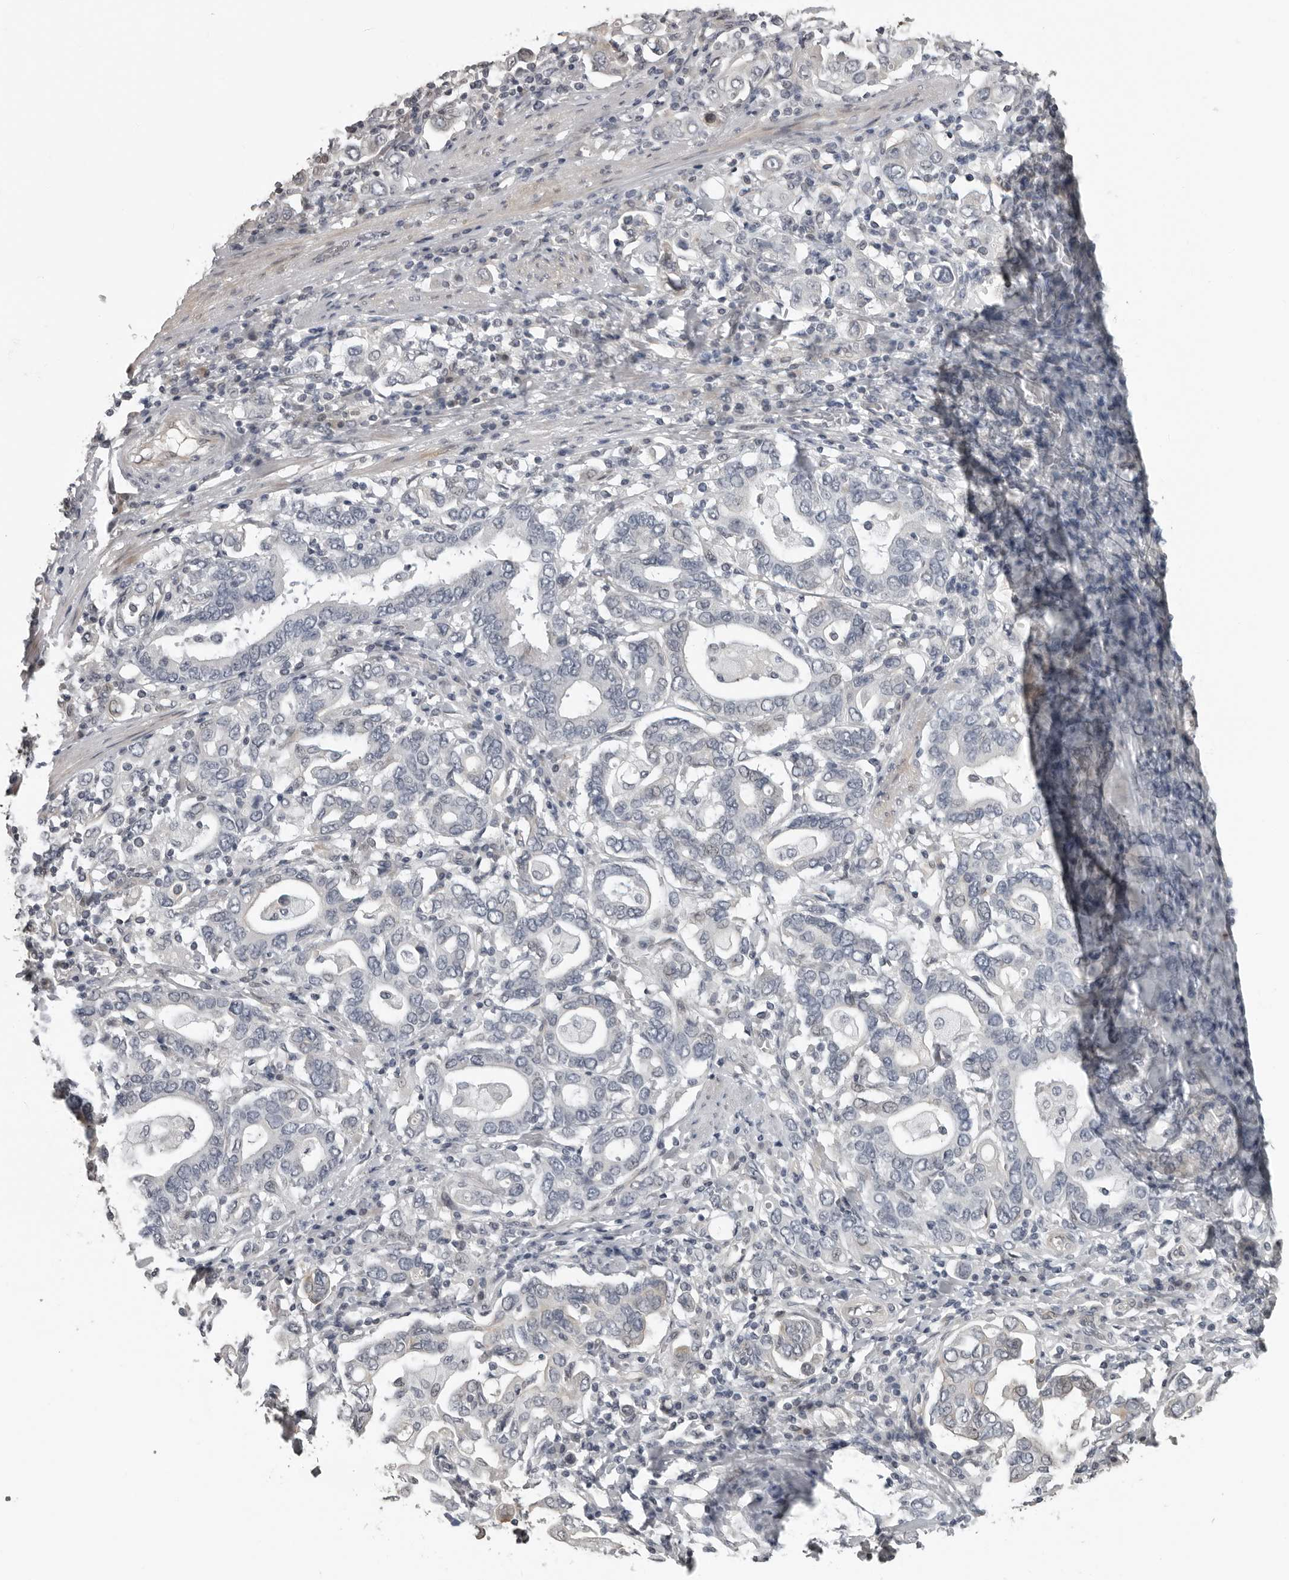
{"staining": {"intensity": "negative", "quantity": "none", "location": "none"}, "tissue": "stomach cancer", "cell_type": "Tumor cells", "image_type": "cancer", "snomed": [{"axis": "morphology", "description": "Adenocarcinoma, NOS"}, {"axis": "topography", "description": "Stomach, upper"}], "caption": "DAB immunohistochemical staining of human stomach cancer shows no significant expression in tumor cells.", "gene": "PRRX2", "patient": {"sex": "male", "age": 62}}